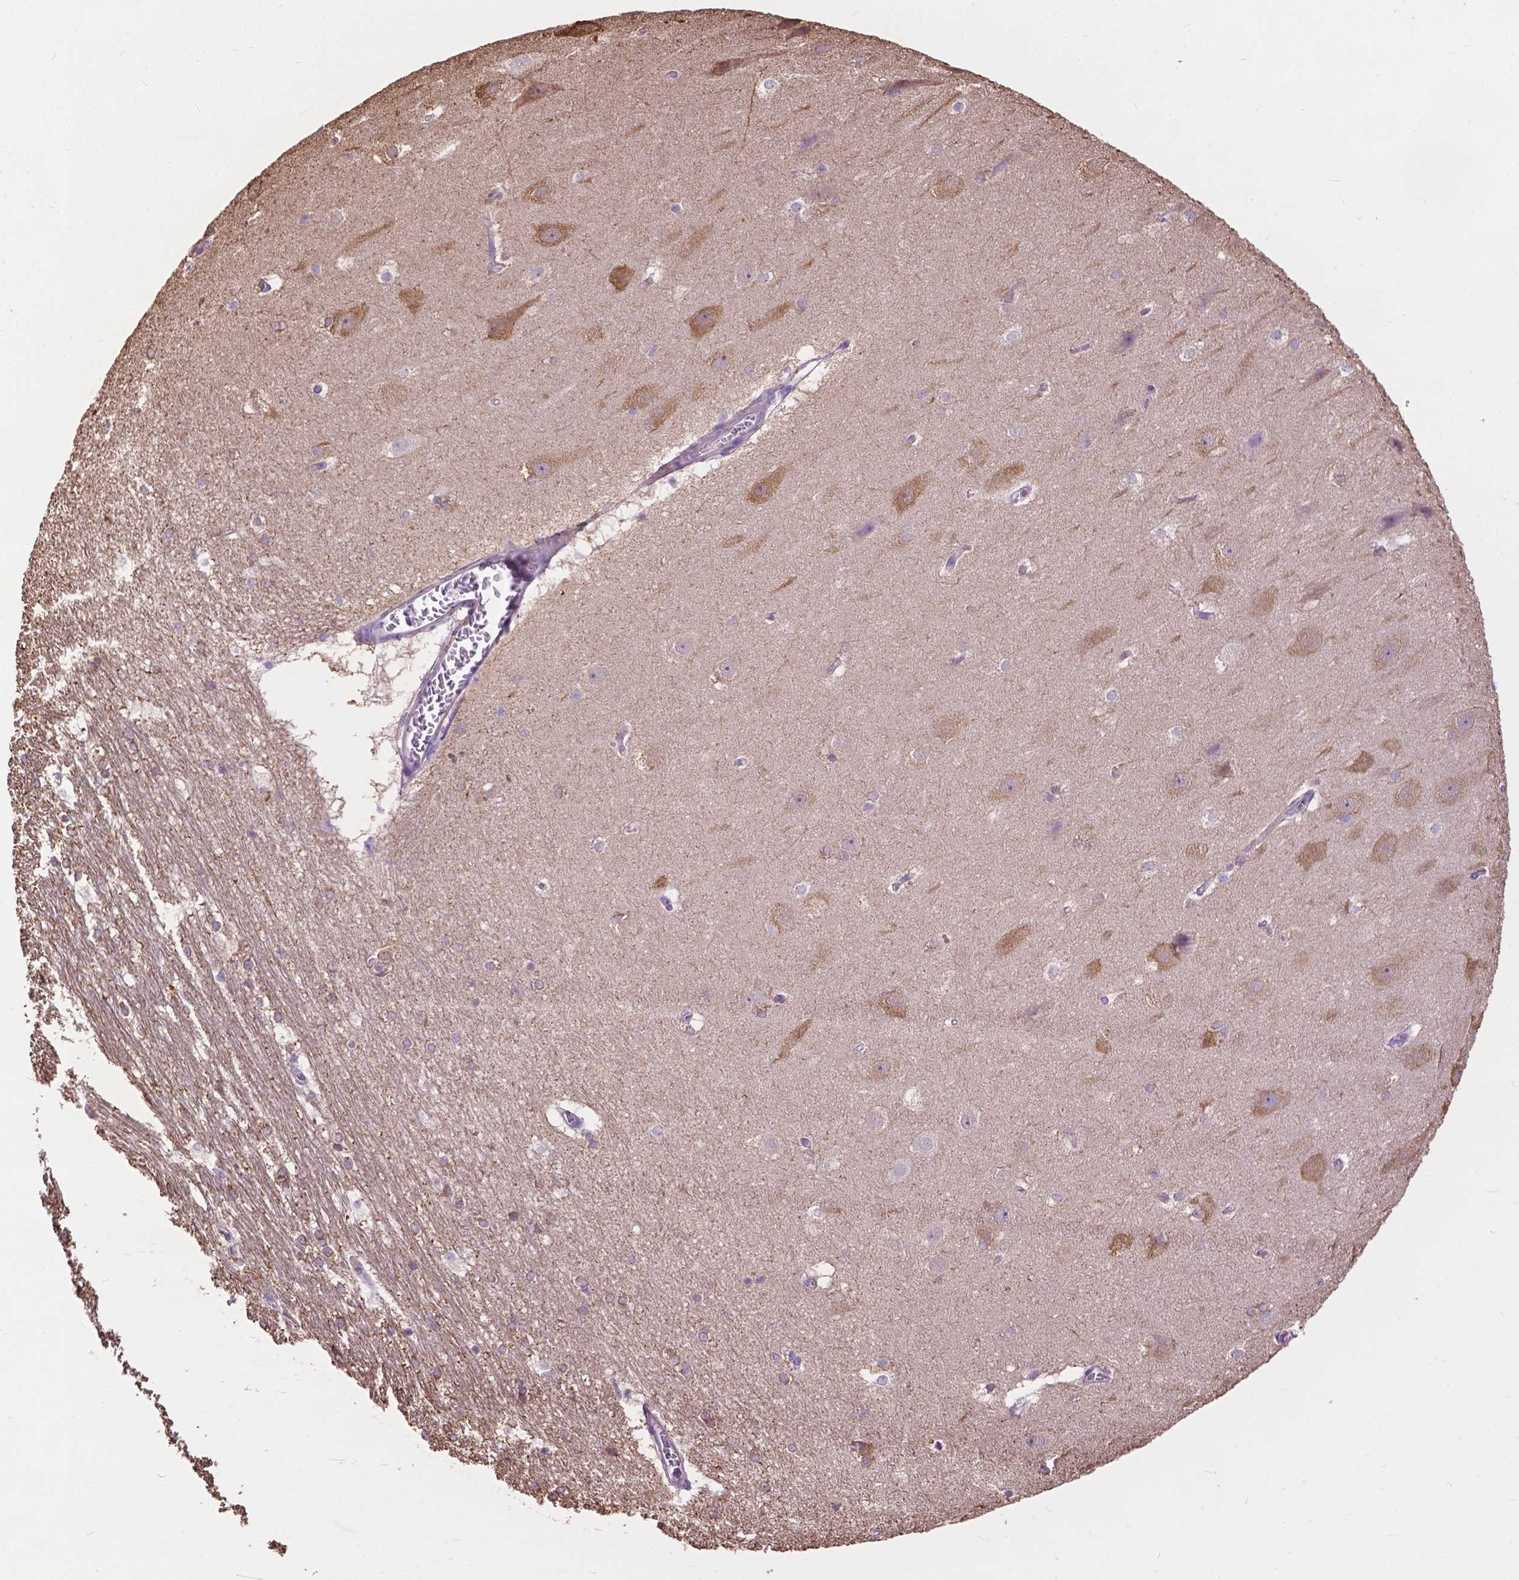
{"staining": {"intensity": "negative", "quantity": "none", "location": "none"}, "tissue": "hippocampus", "cell_type": "Glial cells", "image_type": "normal", "snomed": [{"axis": "morphology", "description": "Normal tissue, NOS"}, {"axis": "topography", "description": "Cerebral cortex"}, {"axis": "topography", "description": "Hippocampus"}], "caption": "DAB immunohistochemical staining of normal hippocampus shows no significant expression in glial cells.", "gene": "PCDHA12", "patient": {"sex": "female", "age": 19}}